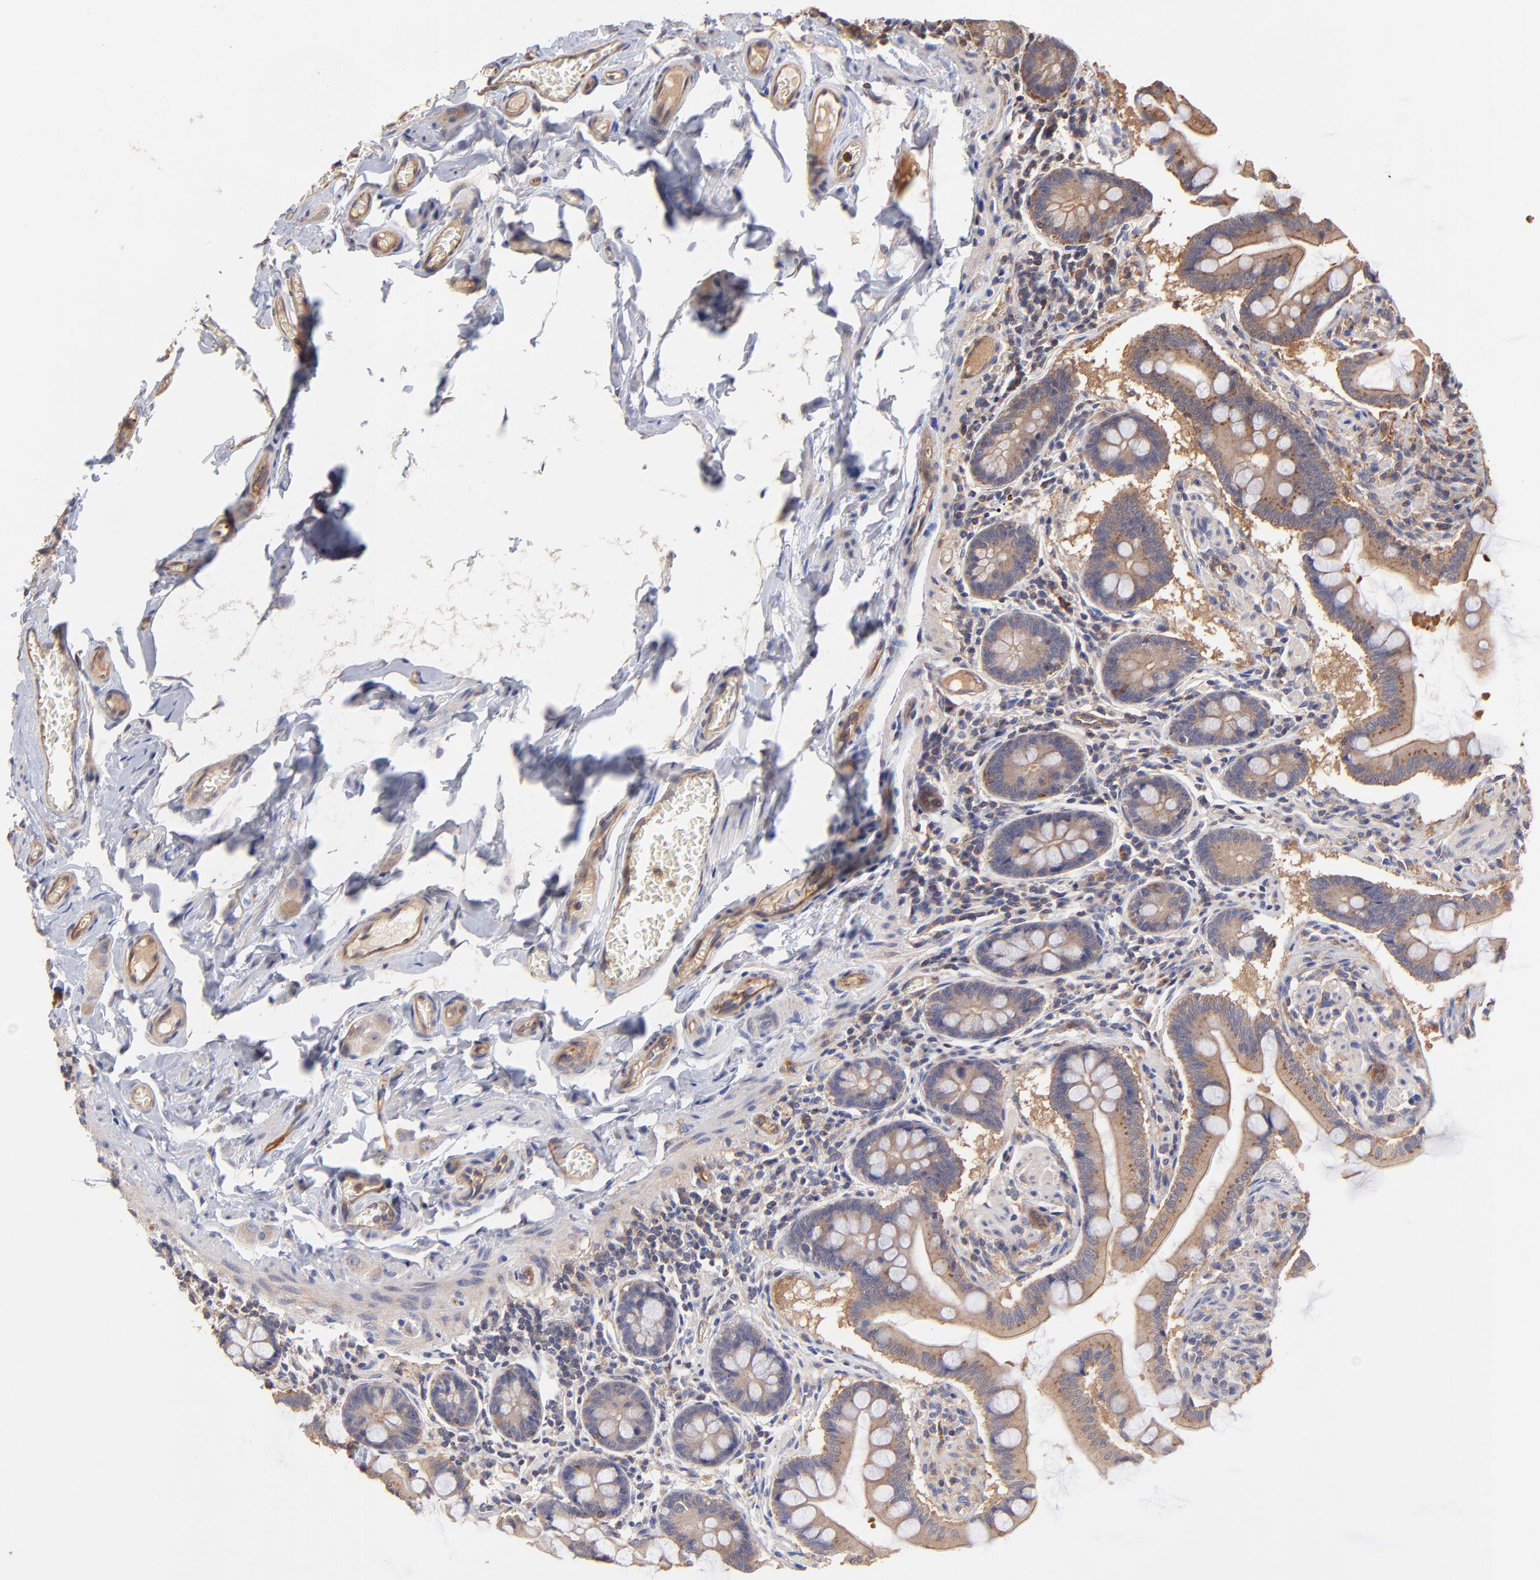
{"staining": {"intensity": "moderate", "quantity": "25%-75%", "location": "cytoplasmic/membranous"}, "tissue": "small intestine", "cell_type": "Glandular cells", "image_type": "normal", "snomed": [{"axis": "morphology", "description": "Normal tissue, NOS"}, {"axis": "topography", "description": "Small intestine"}], "caption": "Protein analysis of unremarkable small intestine shows moderate cytoplasmic/membranous positivity in approximately 25%-75% of glandular cells. (DAB IHC, brown staining for protein, blue staining for nuclei).", "gene": "ASB7", "patient": {"sex": "male", "age": 41}}